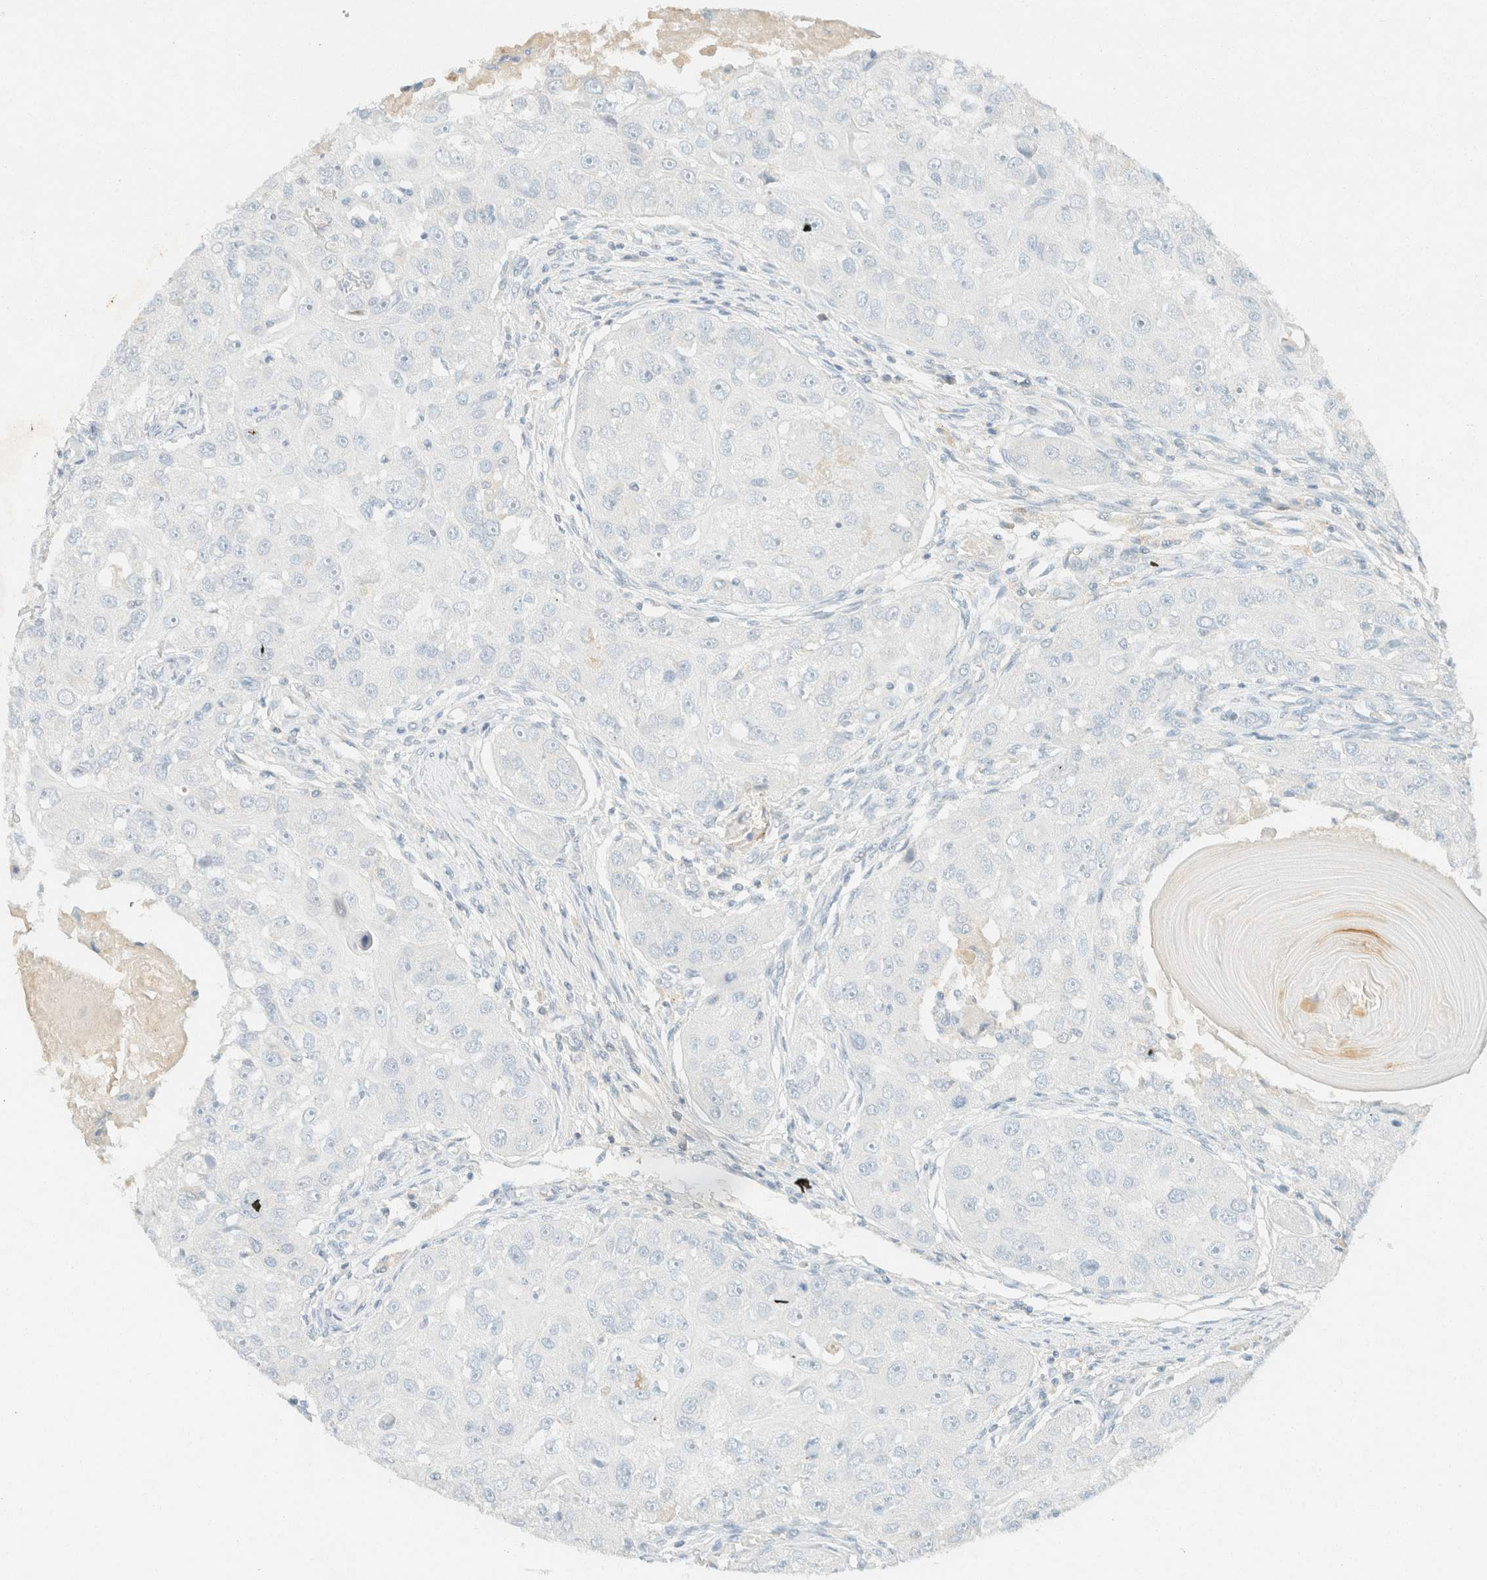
{"staining": {"intensity": "negative", "quantity": "none", "location": "none"}, "tissue": "head and neck cancer", "cell_type": "Tumor cells", "image_type": "cancer", "snomed": [{"axis": "morphology", "description": "Normal tissue, NOS"}, {"axis": "morphology", "description": "Squamous cell carcinoma, NOS"}, {"axis": "topography", "description": "Skeletal muscle"}, {"axis": "topography", "description": "Head-Neck"}], "caption": "DAB immunohistochemical staining of head and neck cancer (squamous cell carcinoma) shows no significant expression in tumor cells. (Immunohistochemistry, brightfield microscopy, high magnification).", "gene": "GPA33", "patient": {"sex": "male", "age": 51}}